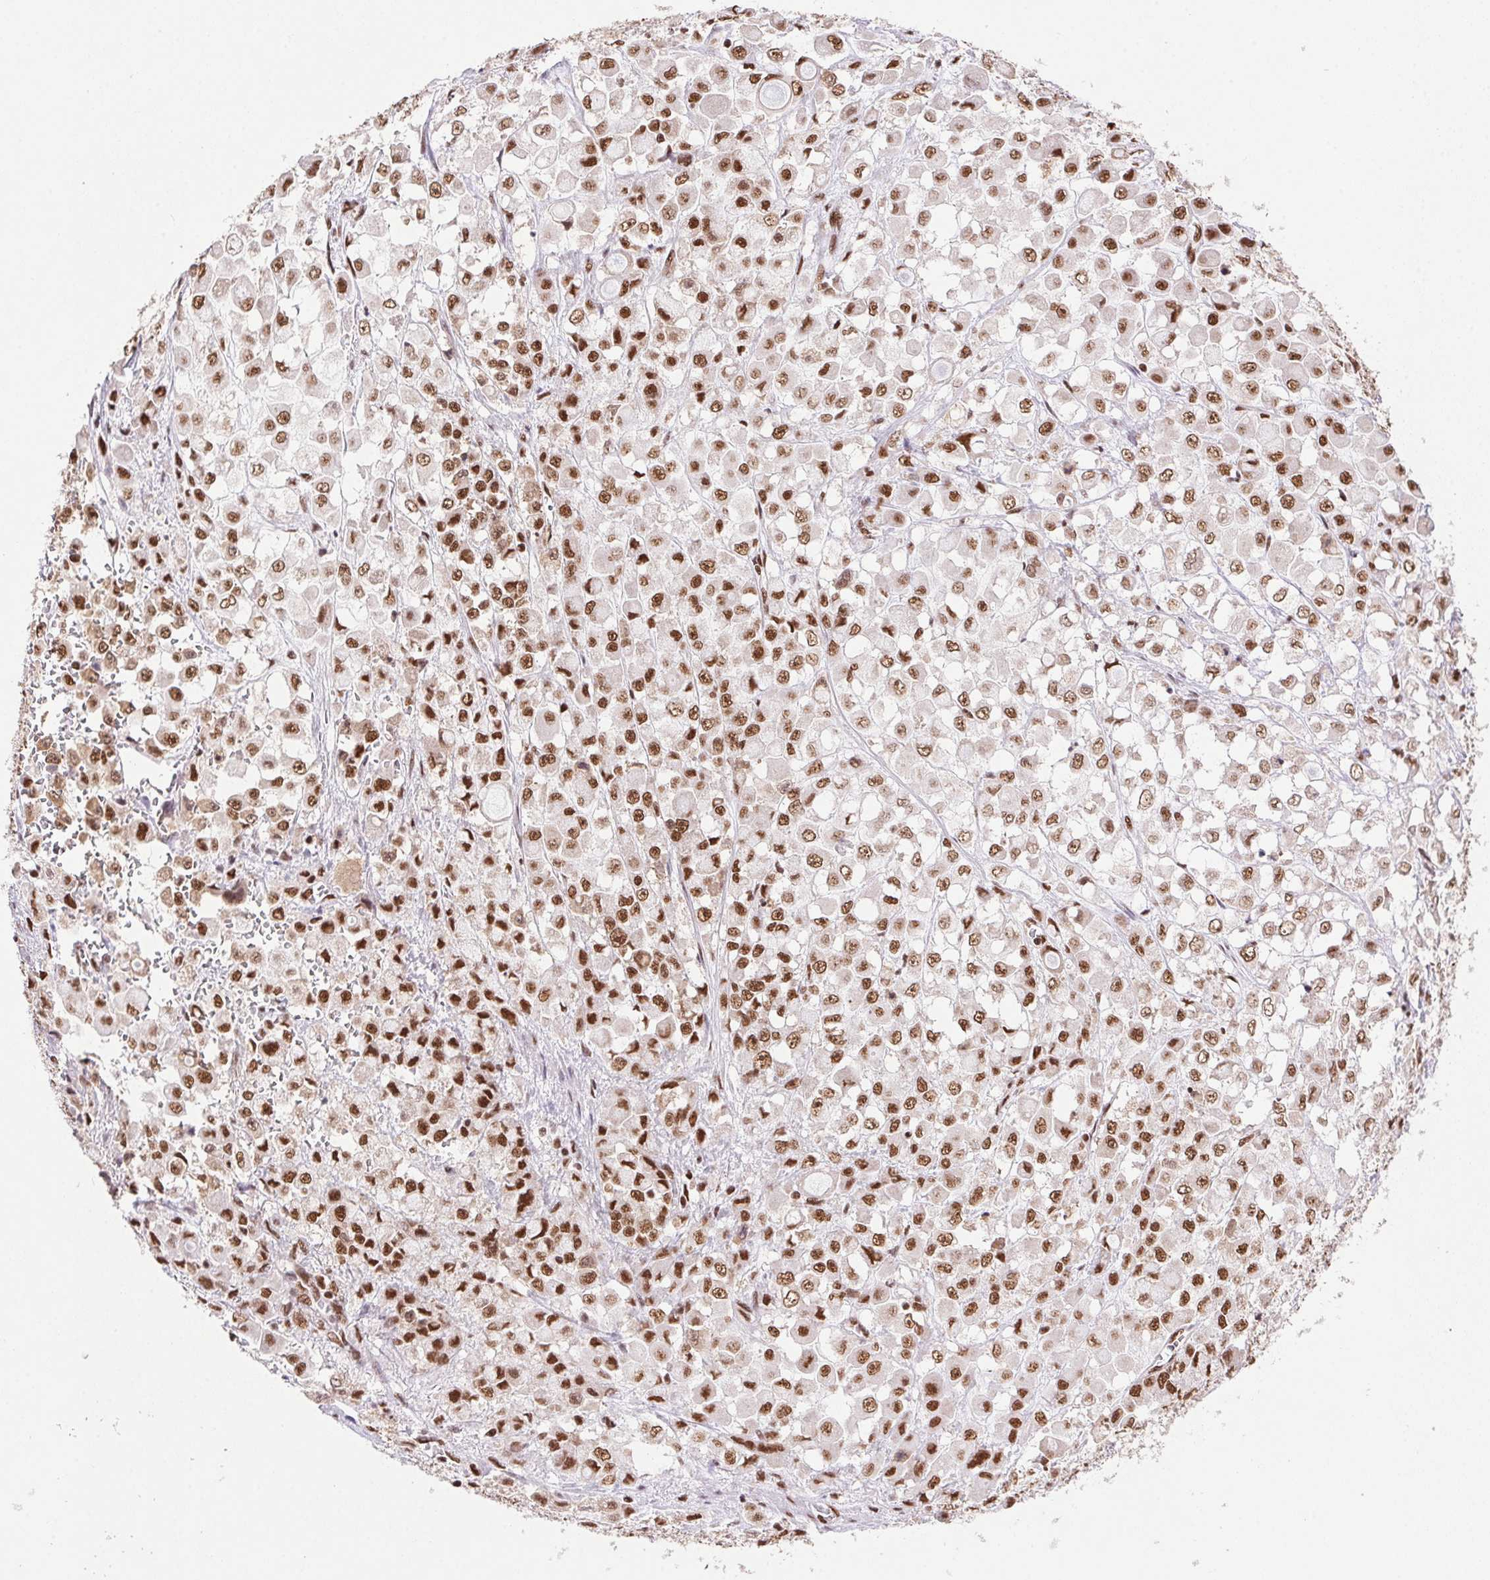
{"staining": {"intensity": "moderate", "quantity": ">75%", "location": "nuclear"}, "tissue": "stomach cancer", "cell_type": "Tumor cells", "image_type": "cancer", "snomed": [{"axis": "morphology", "description": "Adenocarcinoma, NOS"}, {"axis": "topography", "description": "Stomach"}], "caption": "Protein staining displays moderate nuclear staining in about >75% of tumor cells in stomach adenocarcinoma.", "gene": "ZNF207", "patient": {"sex": "female", "age": 76}}